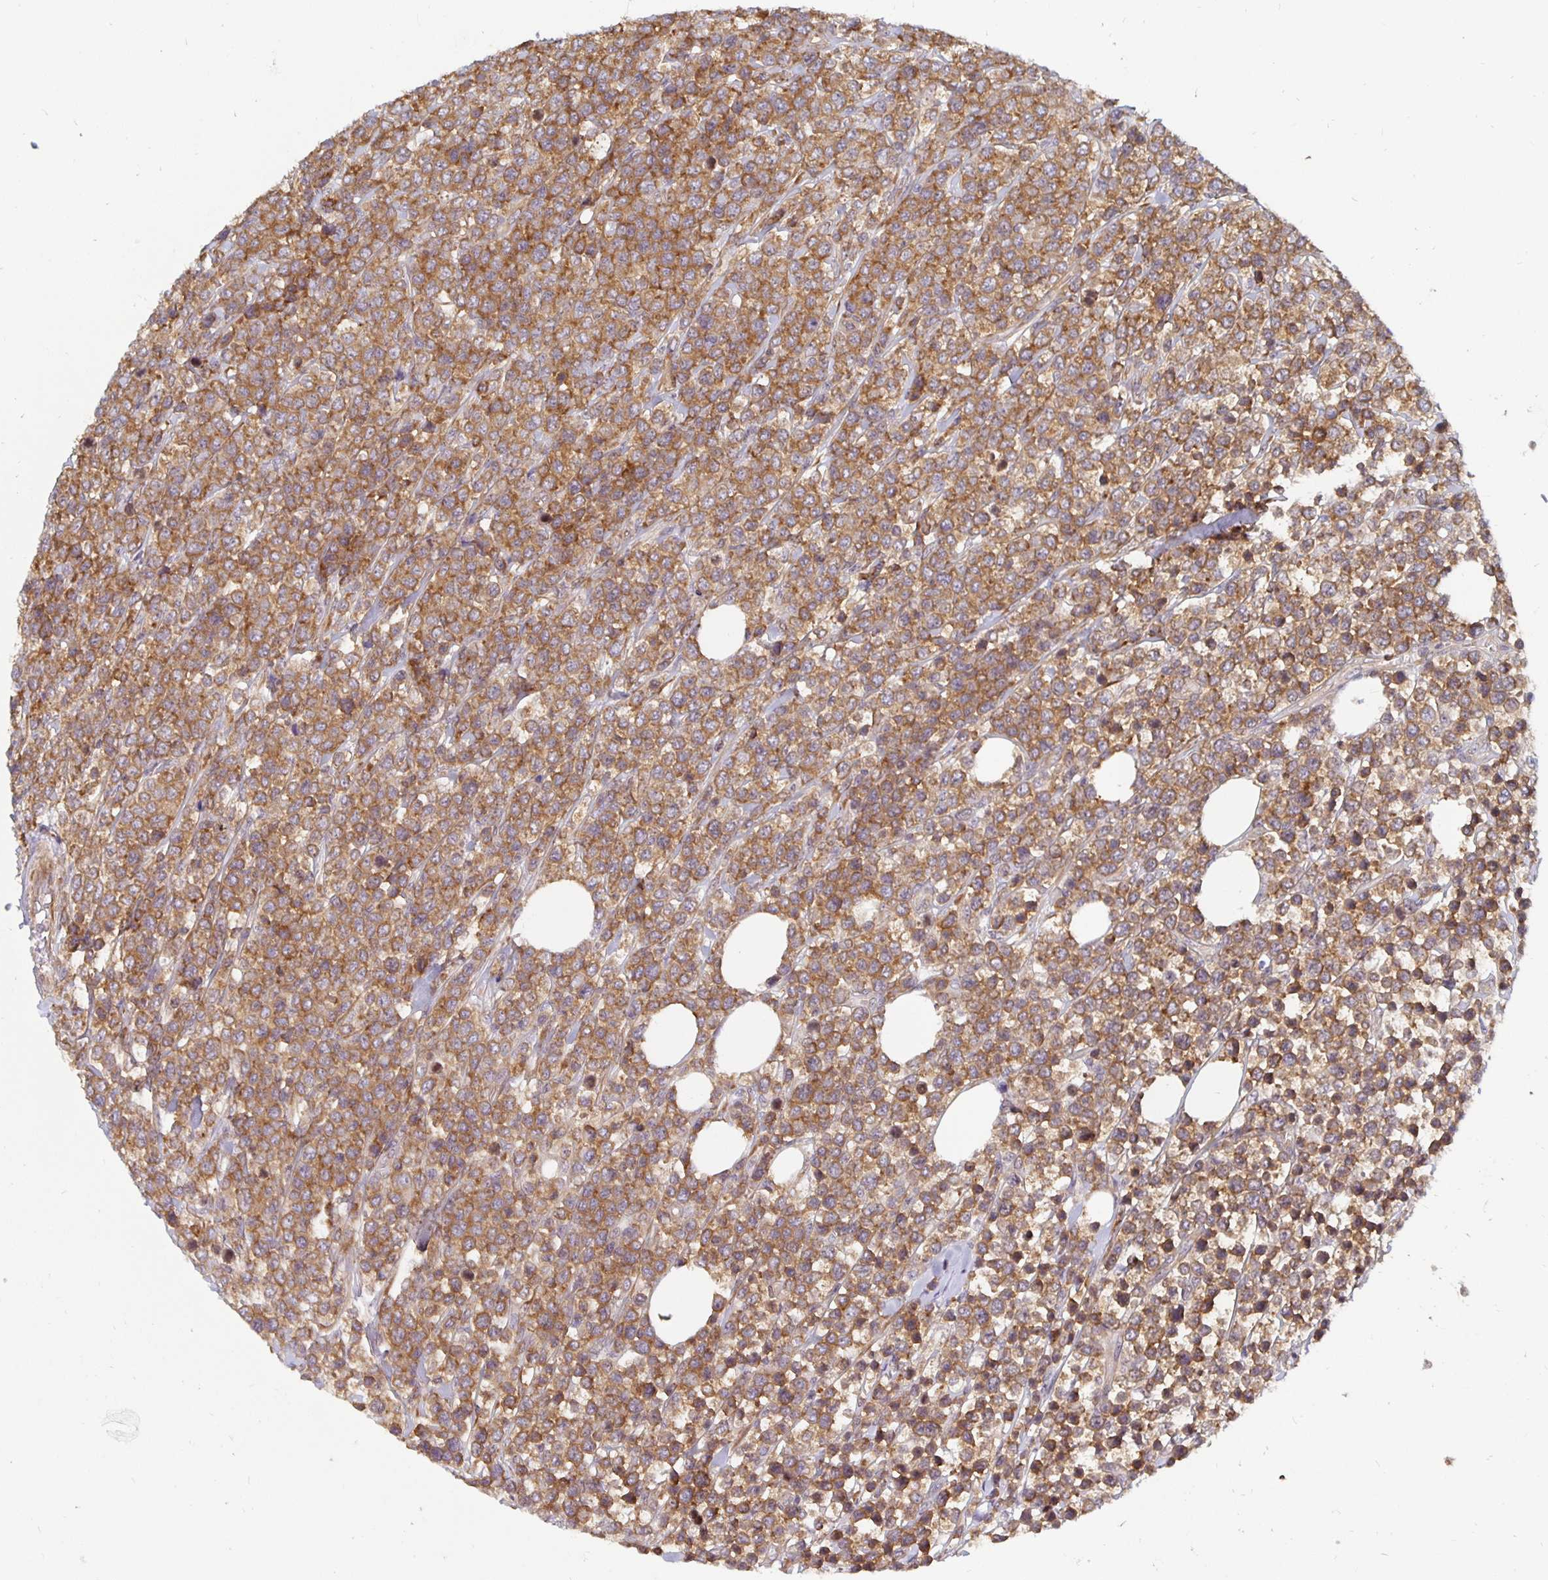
{"staining": {"intensity": "moderate", "quantity": ">75%", "location": "cytoplasmic/membranous"}, "tissue": "lymphoma", "cell_type": "Tumor cells", "image_type": "cancer", "snomed": [{"axis": "morphology", "description": "Malignant lymphoma, non-Hodgkin's type, High grade"}, {"axis": "topography", "description": "Soft tissue"}], "caption": "Immunohistochemistry (IHC) image of neoplastic tissue: lymphoma stained using immunohistochemistry demonstrates medium levels of moderate protein expression localized specifically in the cytoplasmic/membranous of tumor cells, appearing as a cytoplasmic/membranous brown color.", "gene": "PDAP1", "patient": {"sex": "female", "age": 56}}